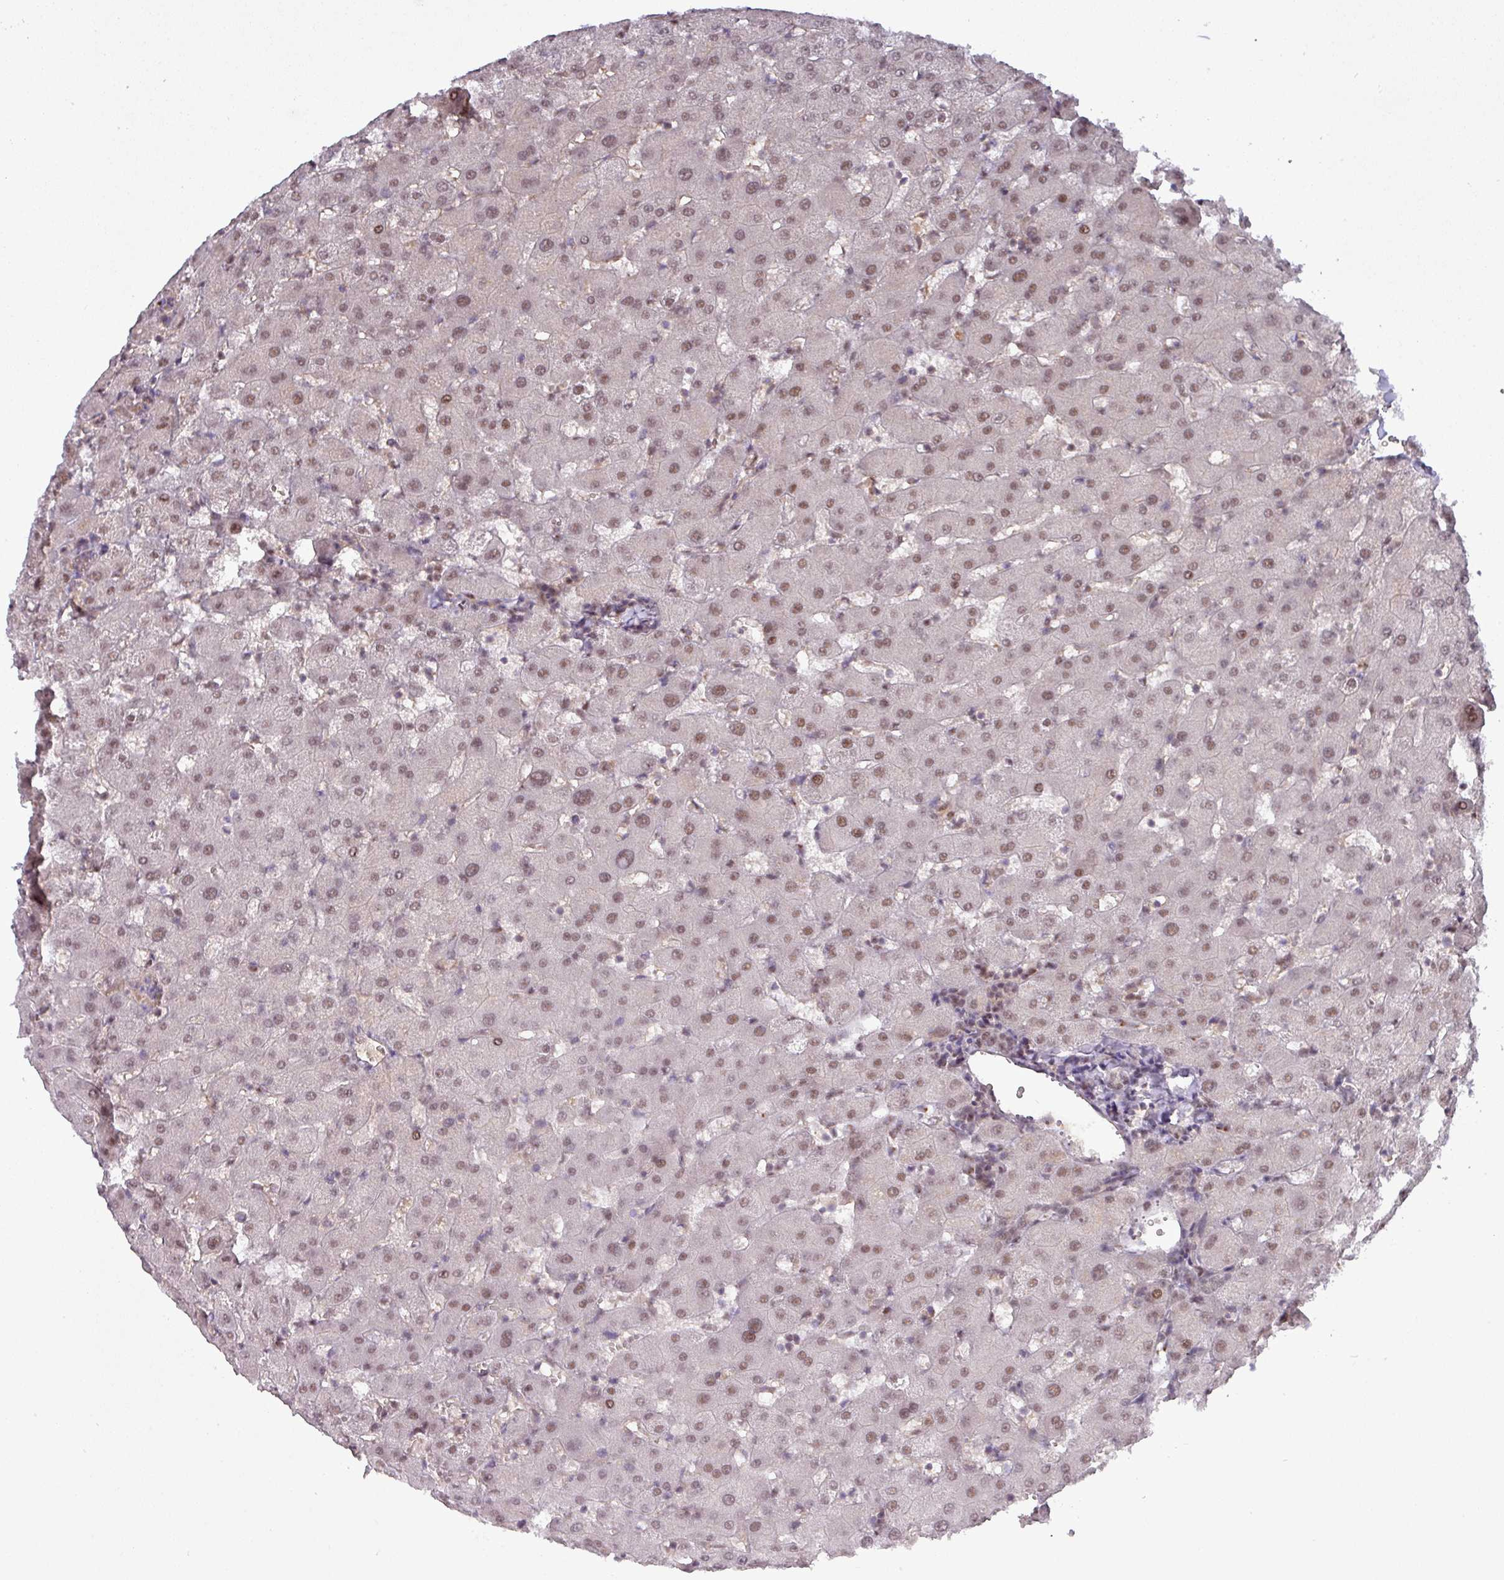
{"staining": {"intensity": "weak", "quantity": "25%-75%", "location": "nuclear"}, "tissue": "liver", "cell_type": "Cholangiocytes", "image_type": "normal", "snomed": [{"axis": "morphology", "description": "Normal tissue, NOS"}, {"axis": "topography", "description": "Liver"}], "caption": "Protein expression analysis of benign human liver reveals weak nuclear staining in approximately 25%-75% of cholangiocytes.", "gene": "CIC", "patient": {"sex": "female", "age": 63}}